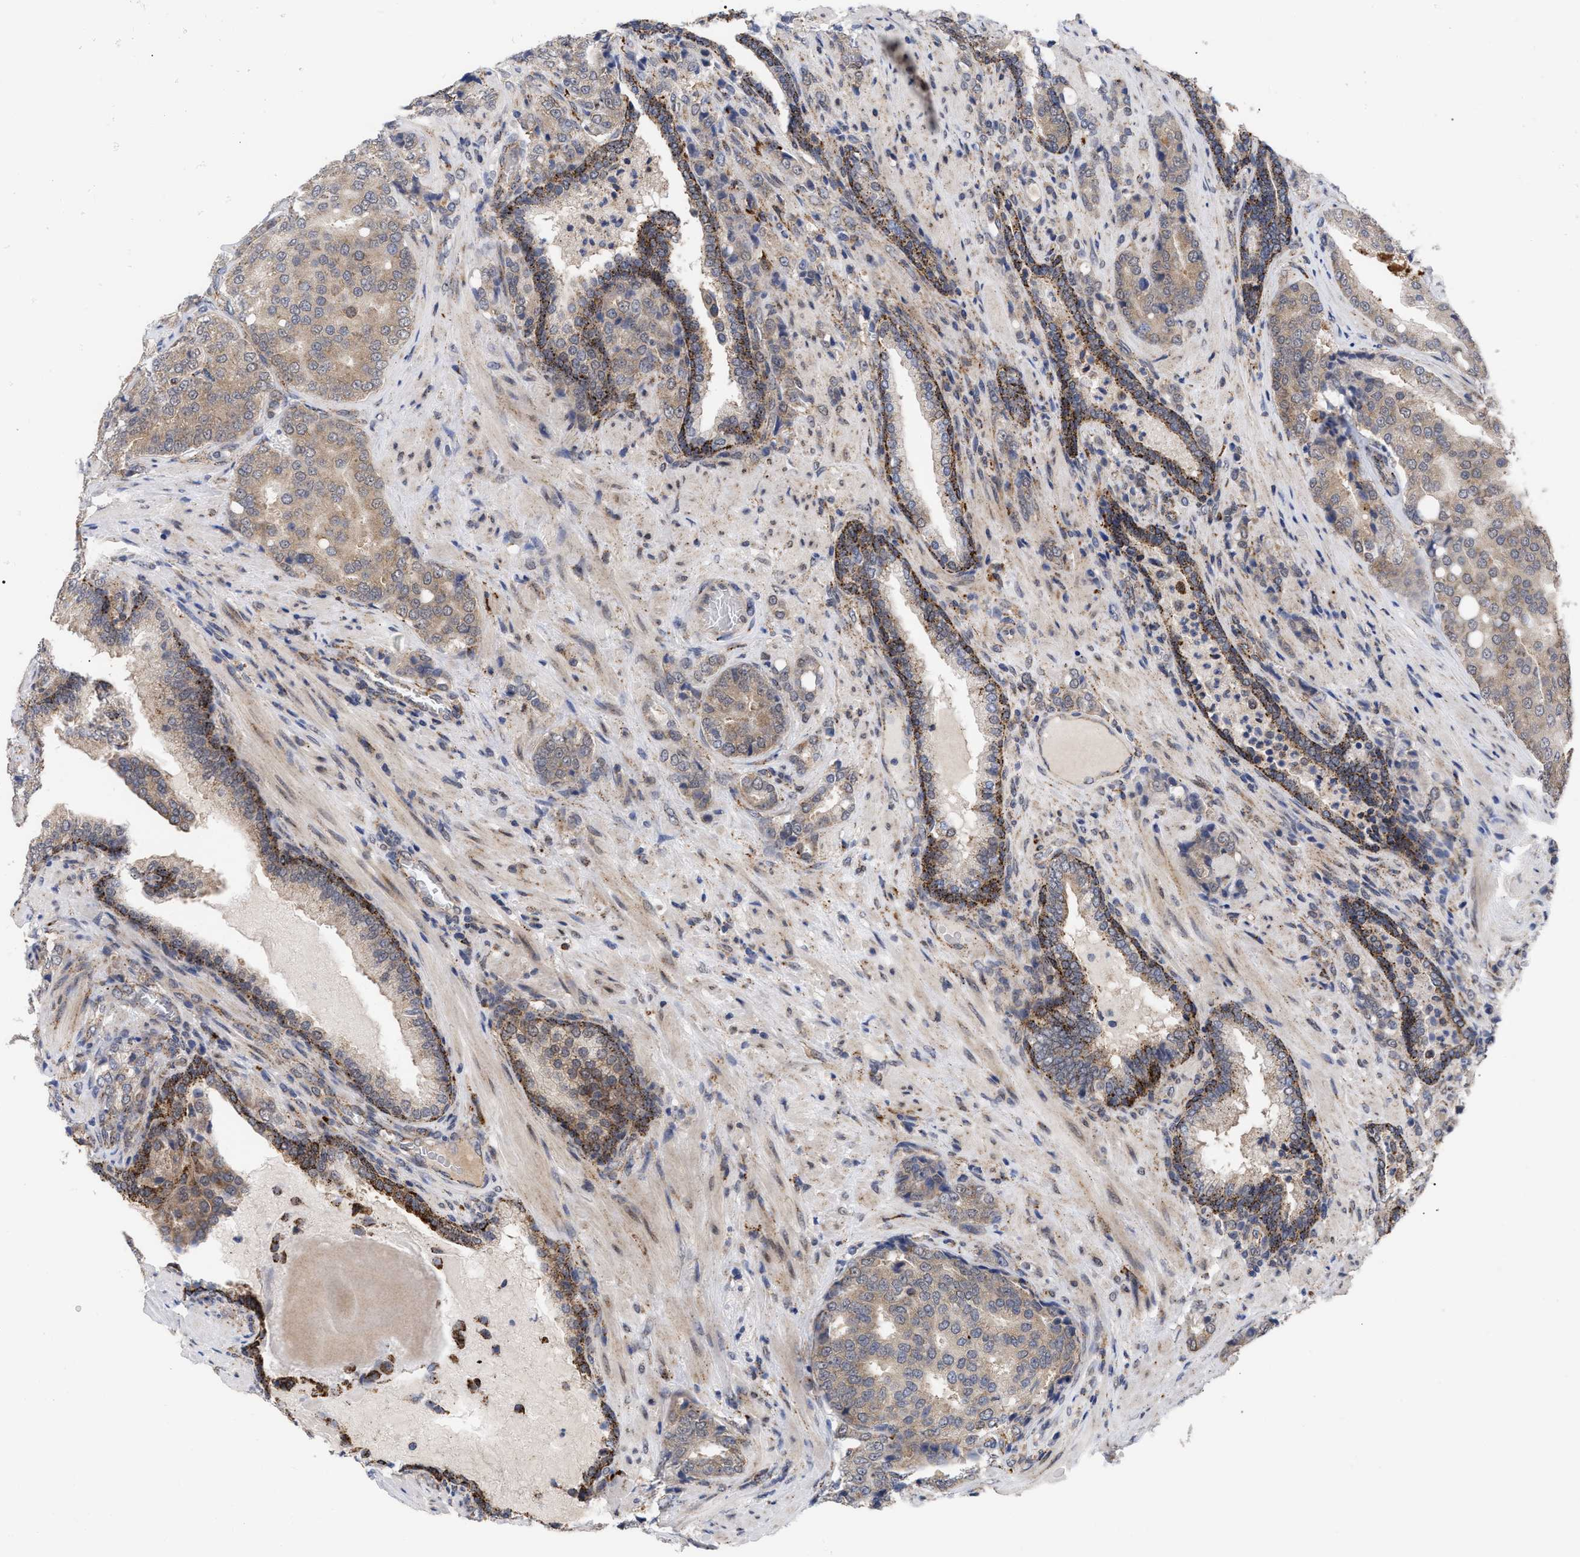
{"staining": {"intensity": "weak", "quantity": "25%-75%", "location": "cytoplasmic/membranous"}, "tissue": "prostate cancer", "cell_type": "Tumor cells", "image_type": "cancer", "snomed": [{"axis": "morphology", "description": "Adenocarcinoma, High grade"}, {"axis": "topography", "description": "Prostate"}], "caption": "IHC micrograph of neoplastic tissue: prostate cancer stained using immunohistochemistry demonstrates low levels of weak protein expression localized specifically in the cytoplasmic/membranous of tumor cells, appearing as a cytoplasmic/membranous brown color.", "gene": "UPF1", "patient": {"sex": "male", "age": 50}}